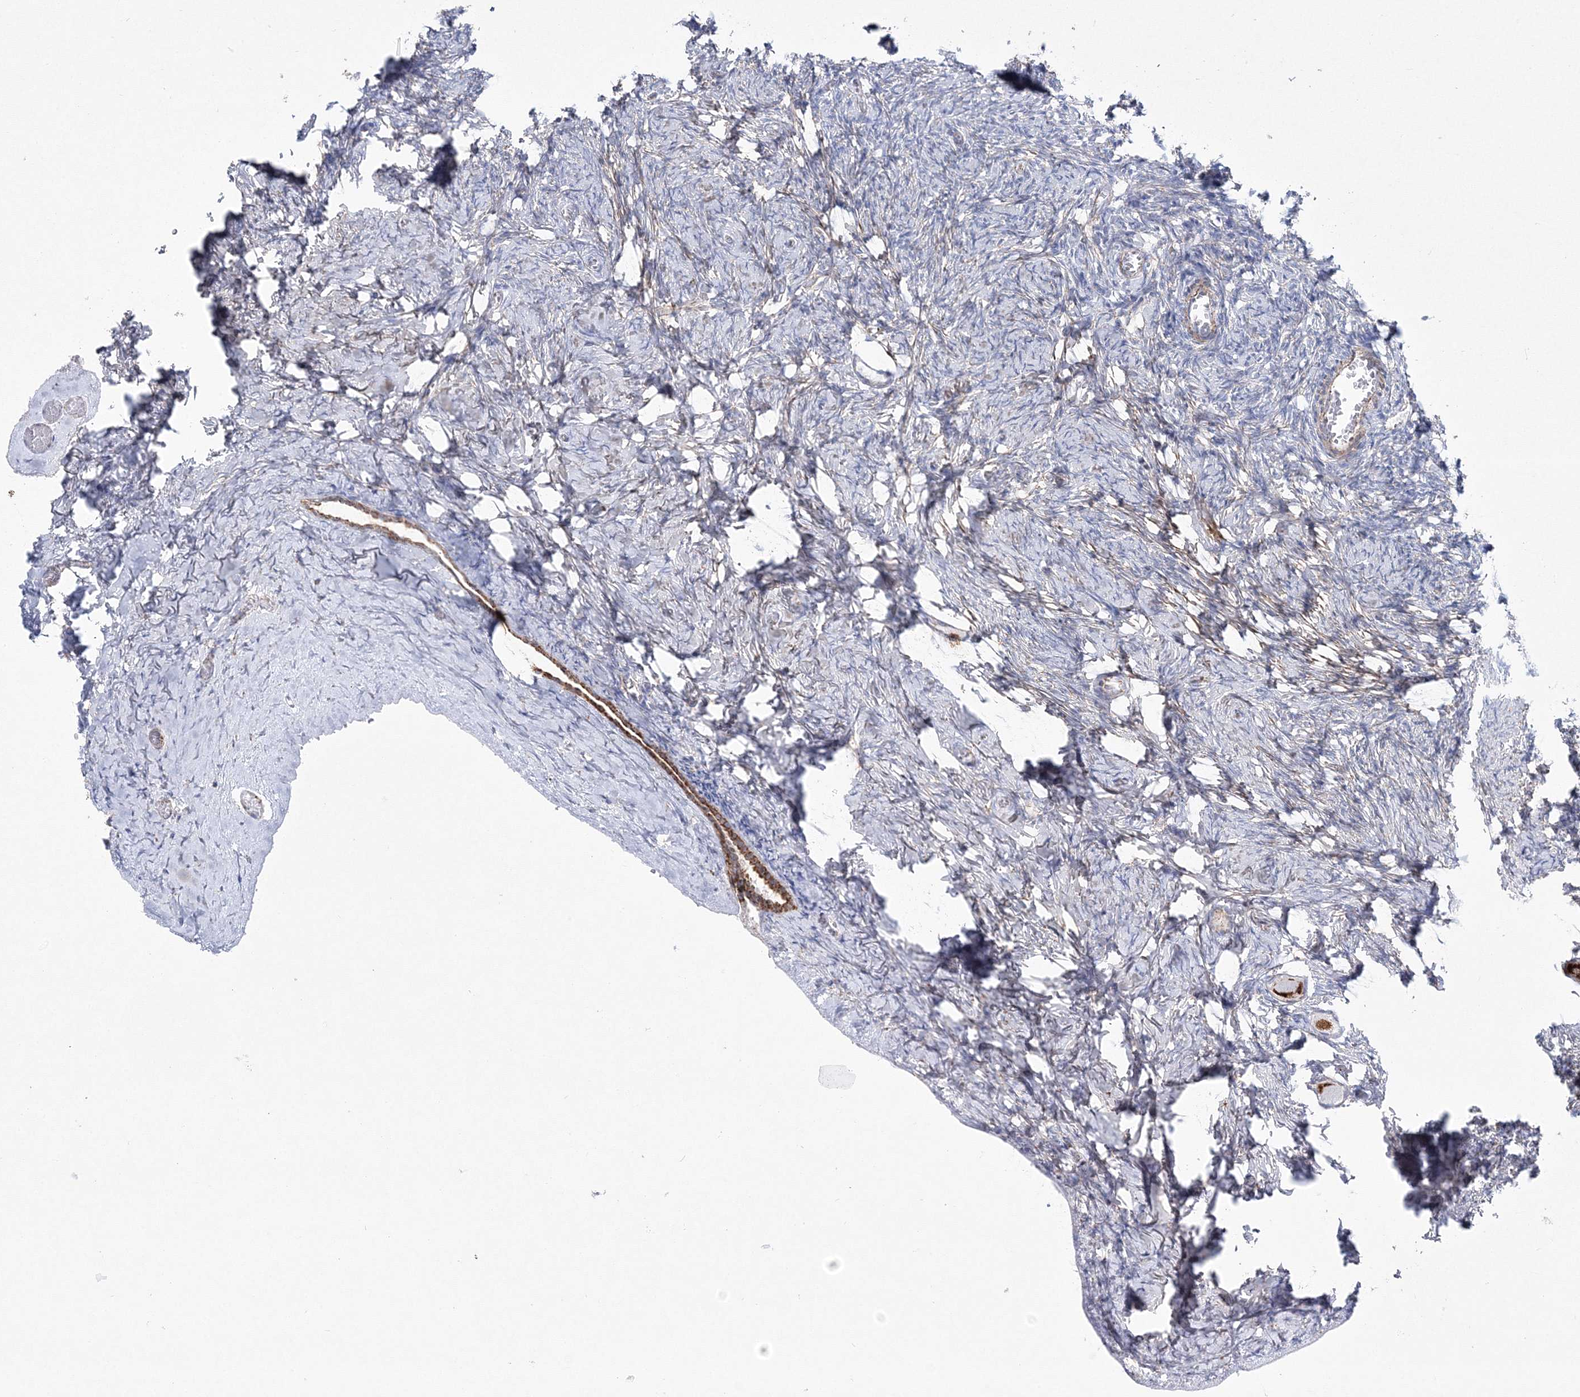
{"staining": {"intensity": "strong", "quantity": ">75%", "location": "cytoplasmic/membranous"}, "tissue": "ovary", "cell_type": "Follicle cells", "image_type": "normal", "snomed": [{"axis": "morphology", "description": "Normal tissue, NOS"}, {"axis": "topography", "description": "Ovary"}], "caption": "Protein analysis of benign ovary reveals strong cytoplasmic/membranous expression in approximately >75% of follicle cells.", "gene": "HIBCH", "patient": {"sex": "female", "age": 27}}